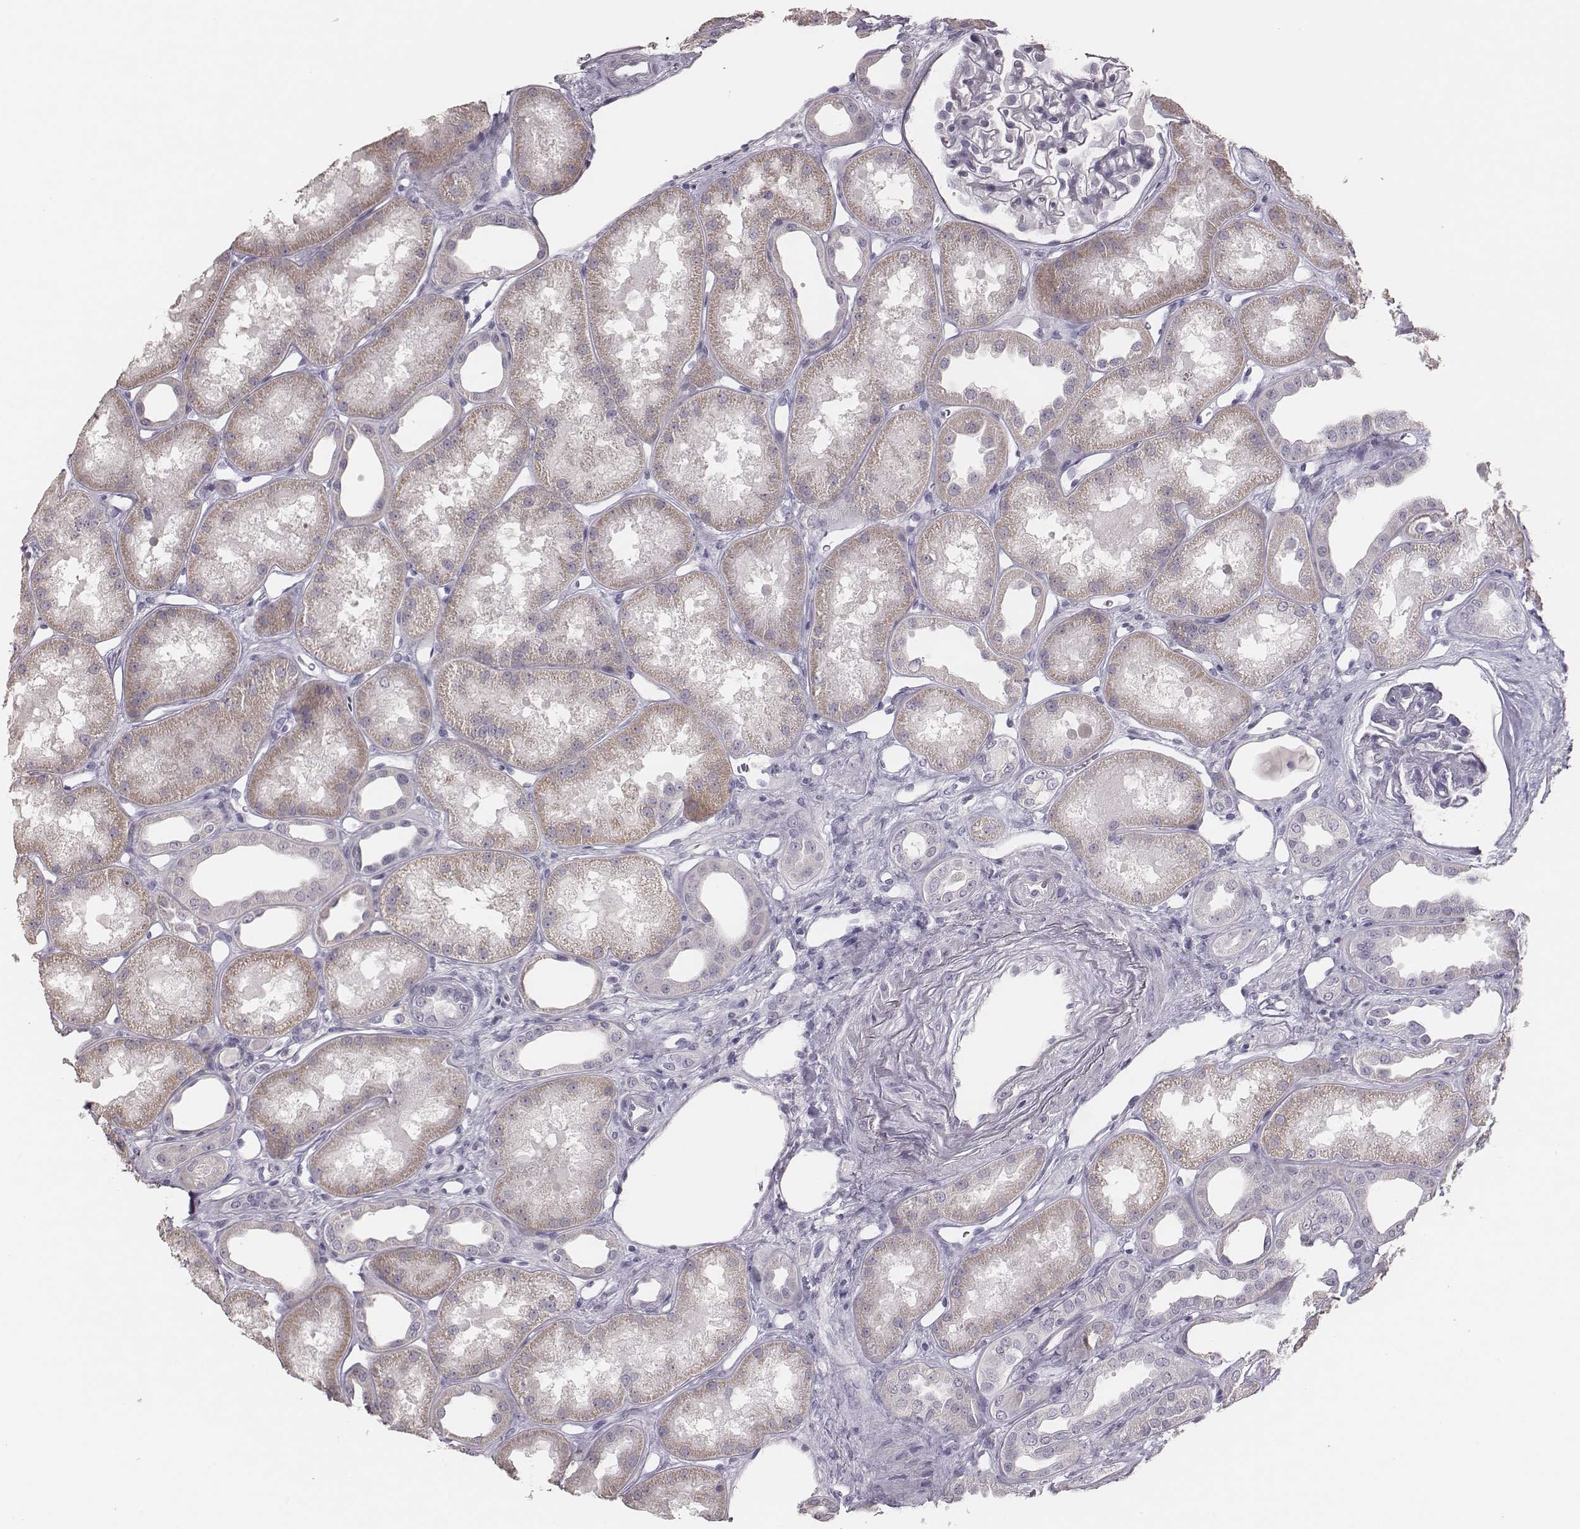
{"staining": {"intensity": "negative", "quantity": "none", "location": "none"}, "tissue": "kidney", "cell_type": "Cells in glomeruli", "image_type": "normal", "snomed": [{"axis": "morphology", "description": "Normal tissue, NOS"}, {"axis": "topography", "description": "Kidney"}], "caption": "Unremarkable kidney was stained to show a protein in brown. There is no significant expression in cells in glomeruli. The staining was performed using DAB to visualize the protein expression in brown, while the nuclei were stained in blue with hematoxylin (Magnification: 20x).", "gene": "ADGRF4", "patient": {"sex": "male", "age": 61}}